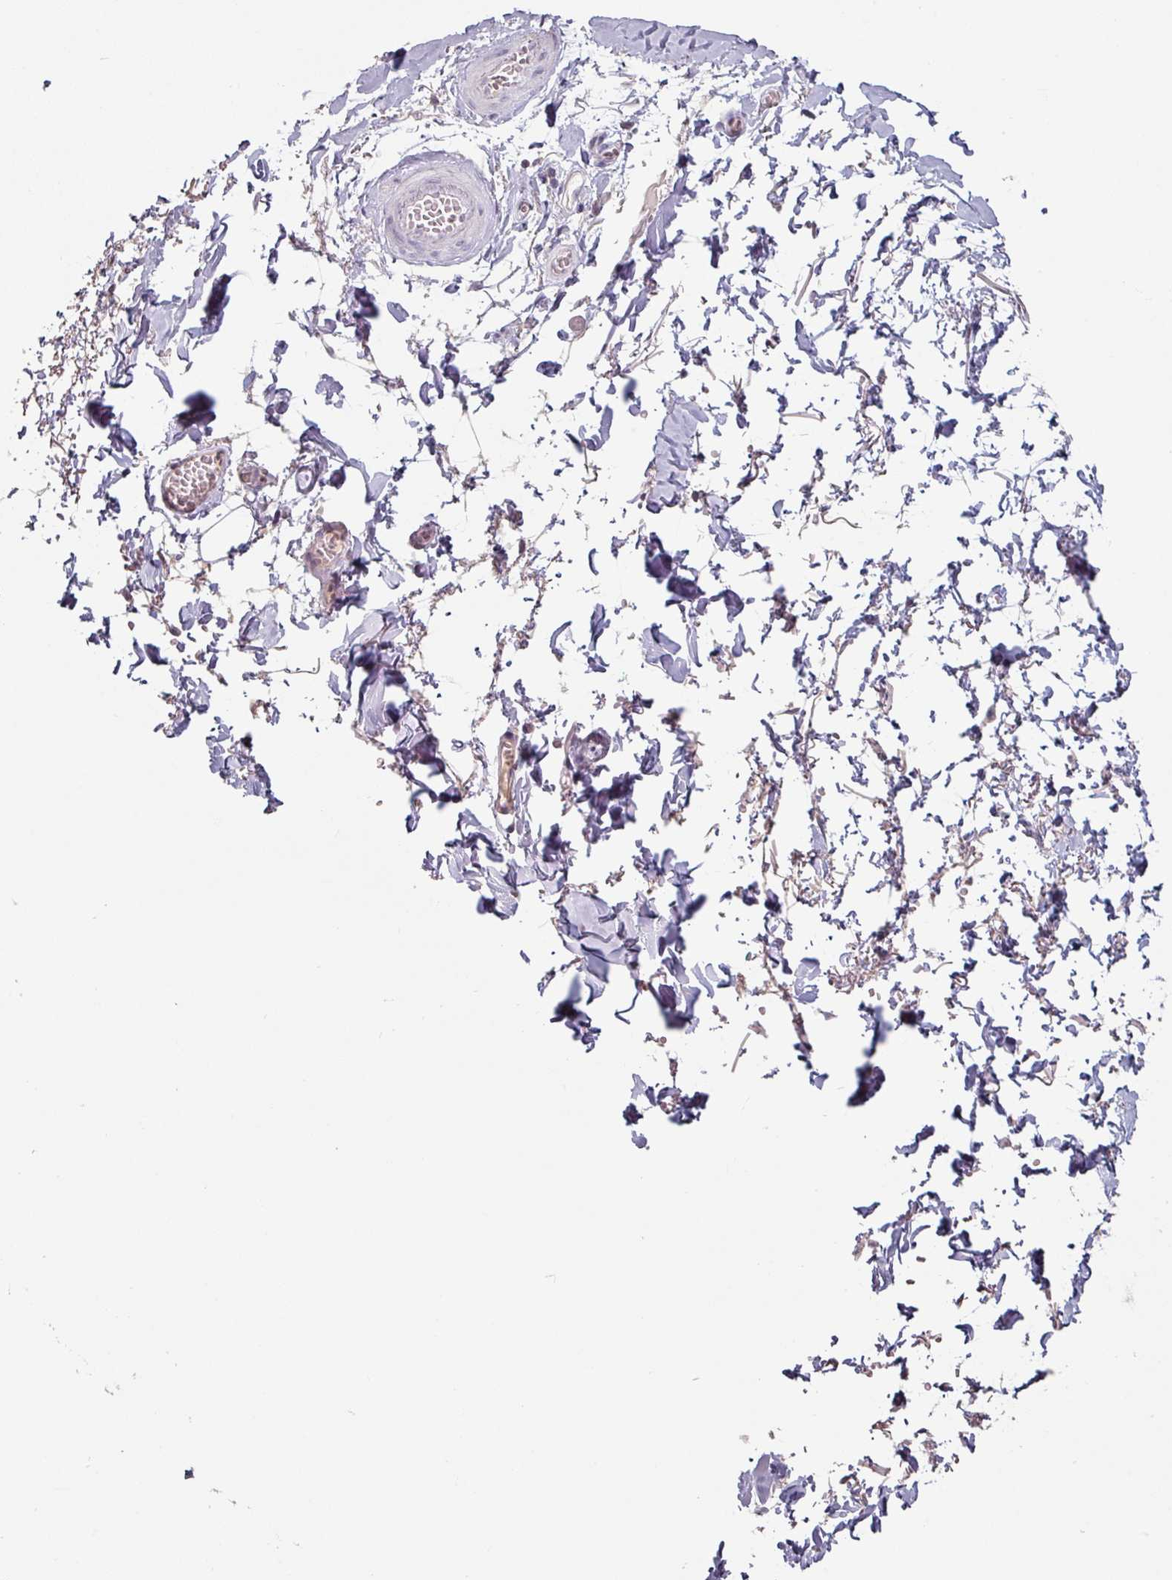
{"staining": {"intensity": "negative", "quantity": "none", "location": "none"}, "tissue": "adipose tissue", "cell_type": "Adipocytes", "image_type": "normal", "snomed": [{"axis": "morphology", "description": "Normal tissue, NOS"}, {"axis": "topography", "description": "Vulva"}, {"axis": "topography", "description": "Vagina"}, {"axis": "topography", "description": "Peripheral nerve tissue"}], "caption": "This is an IHC image of unremarkable human adipose tissue. There is no staining in adipocytes.", "gene": "ZBTB6", "patient": {"sex": "female", "age": 66}}